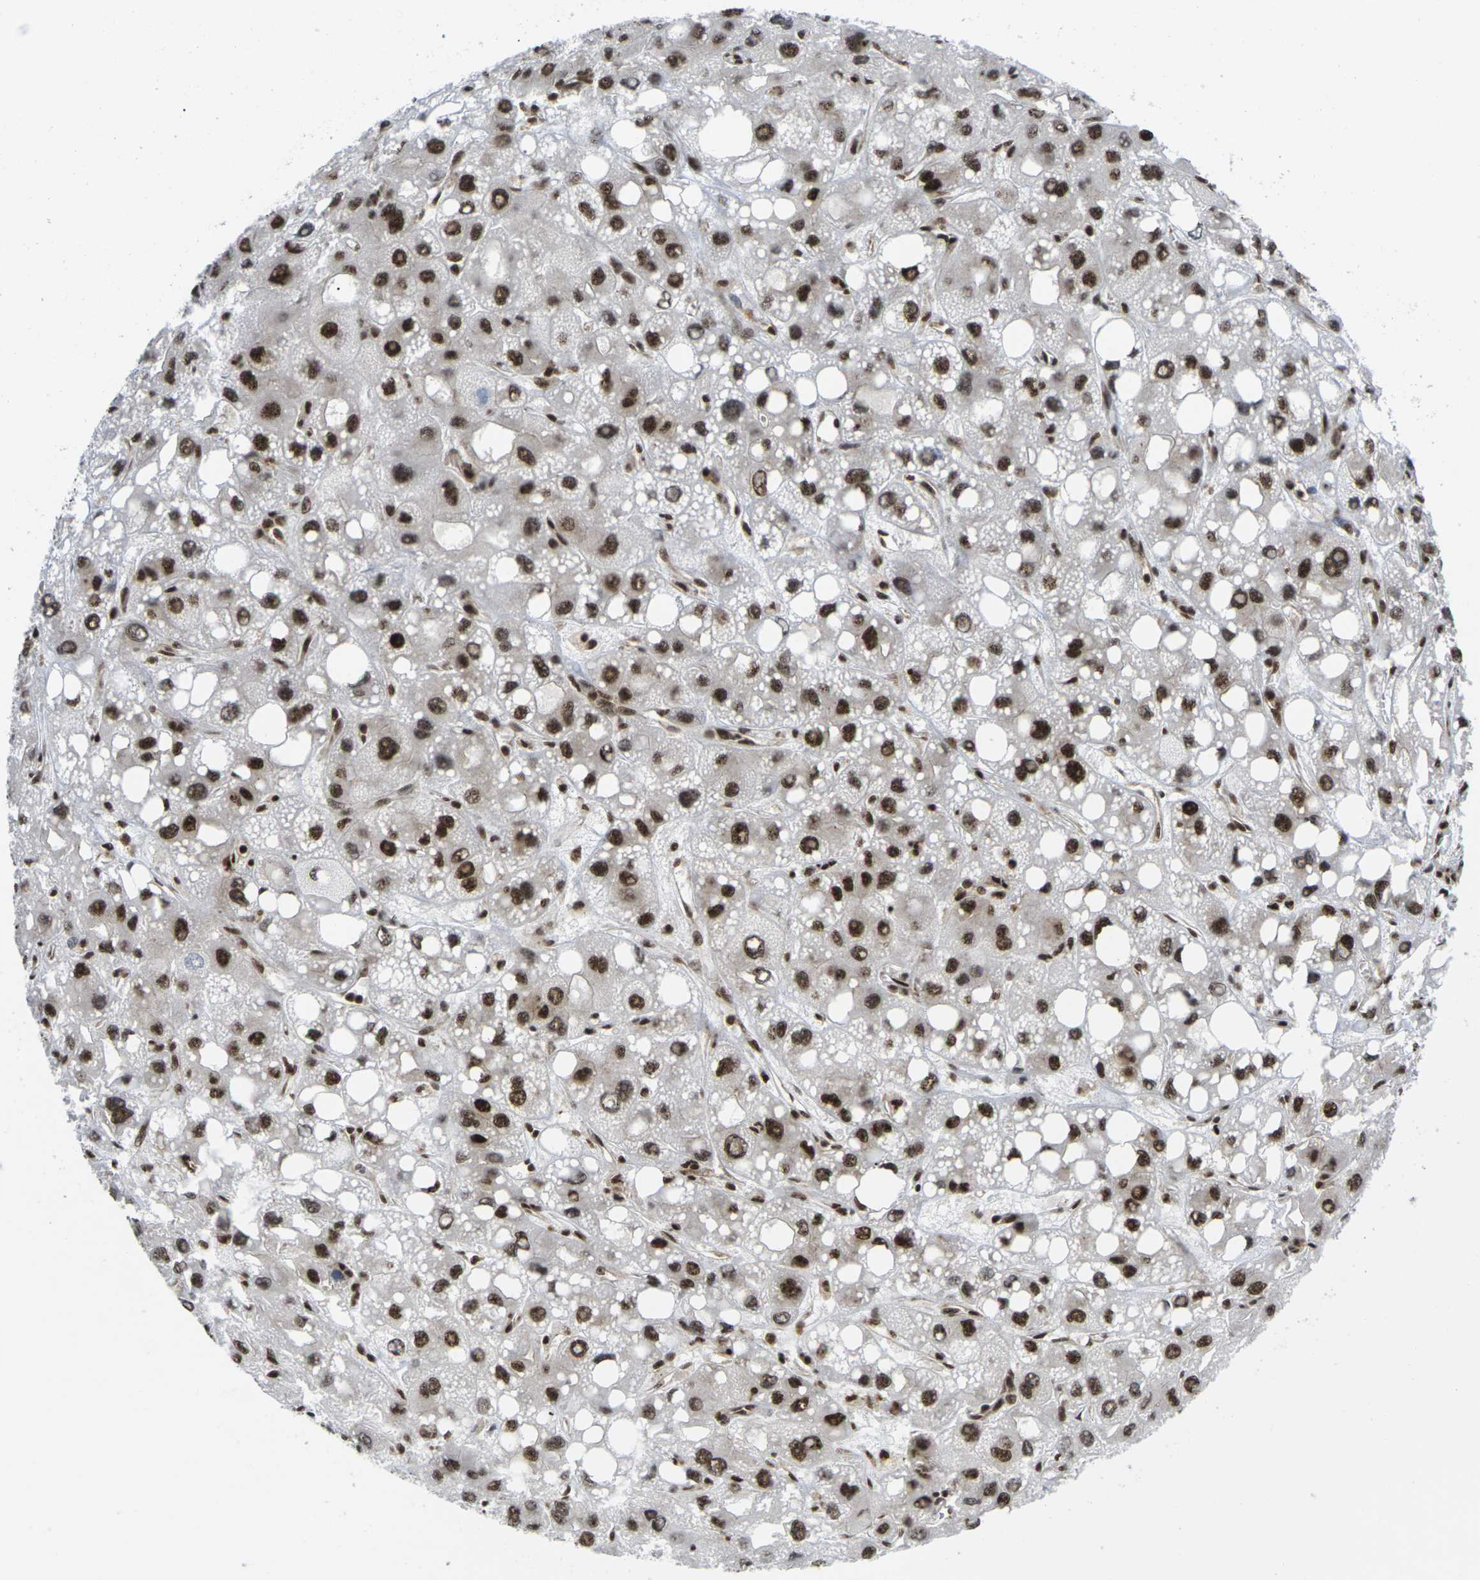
{"staining": {"intensity": "strong", "quantity": ">75%", "location": "nuclear"}, "tissue": "liver cancer", "cell_type": "Tumor cells", "image_type": "cancer", "snomed": [{"axis": "morphology", "description": "Carcinoma, Hepatocellular, NOS"}, {"axis": "topography", "description": "Liver"}], "caption": "Liver cancer stained for a protein exhibits strong nuclear positivity in tumor cells. (Brightfield microscopy of DAB IHC at high magnification).", "gene": "MAGOH", "patient": {"sex": "male", "age": 55}}